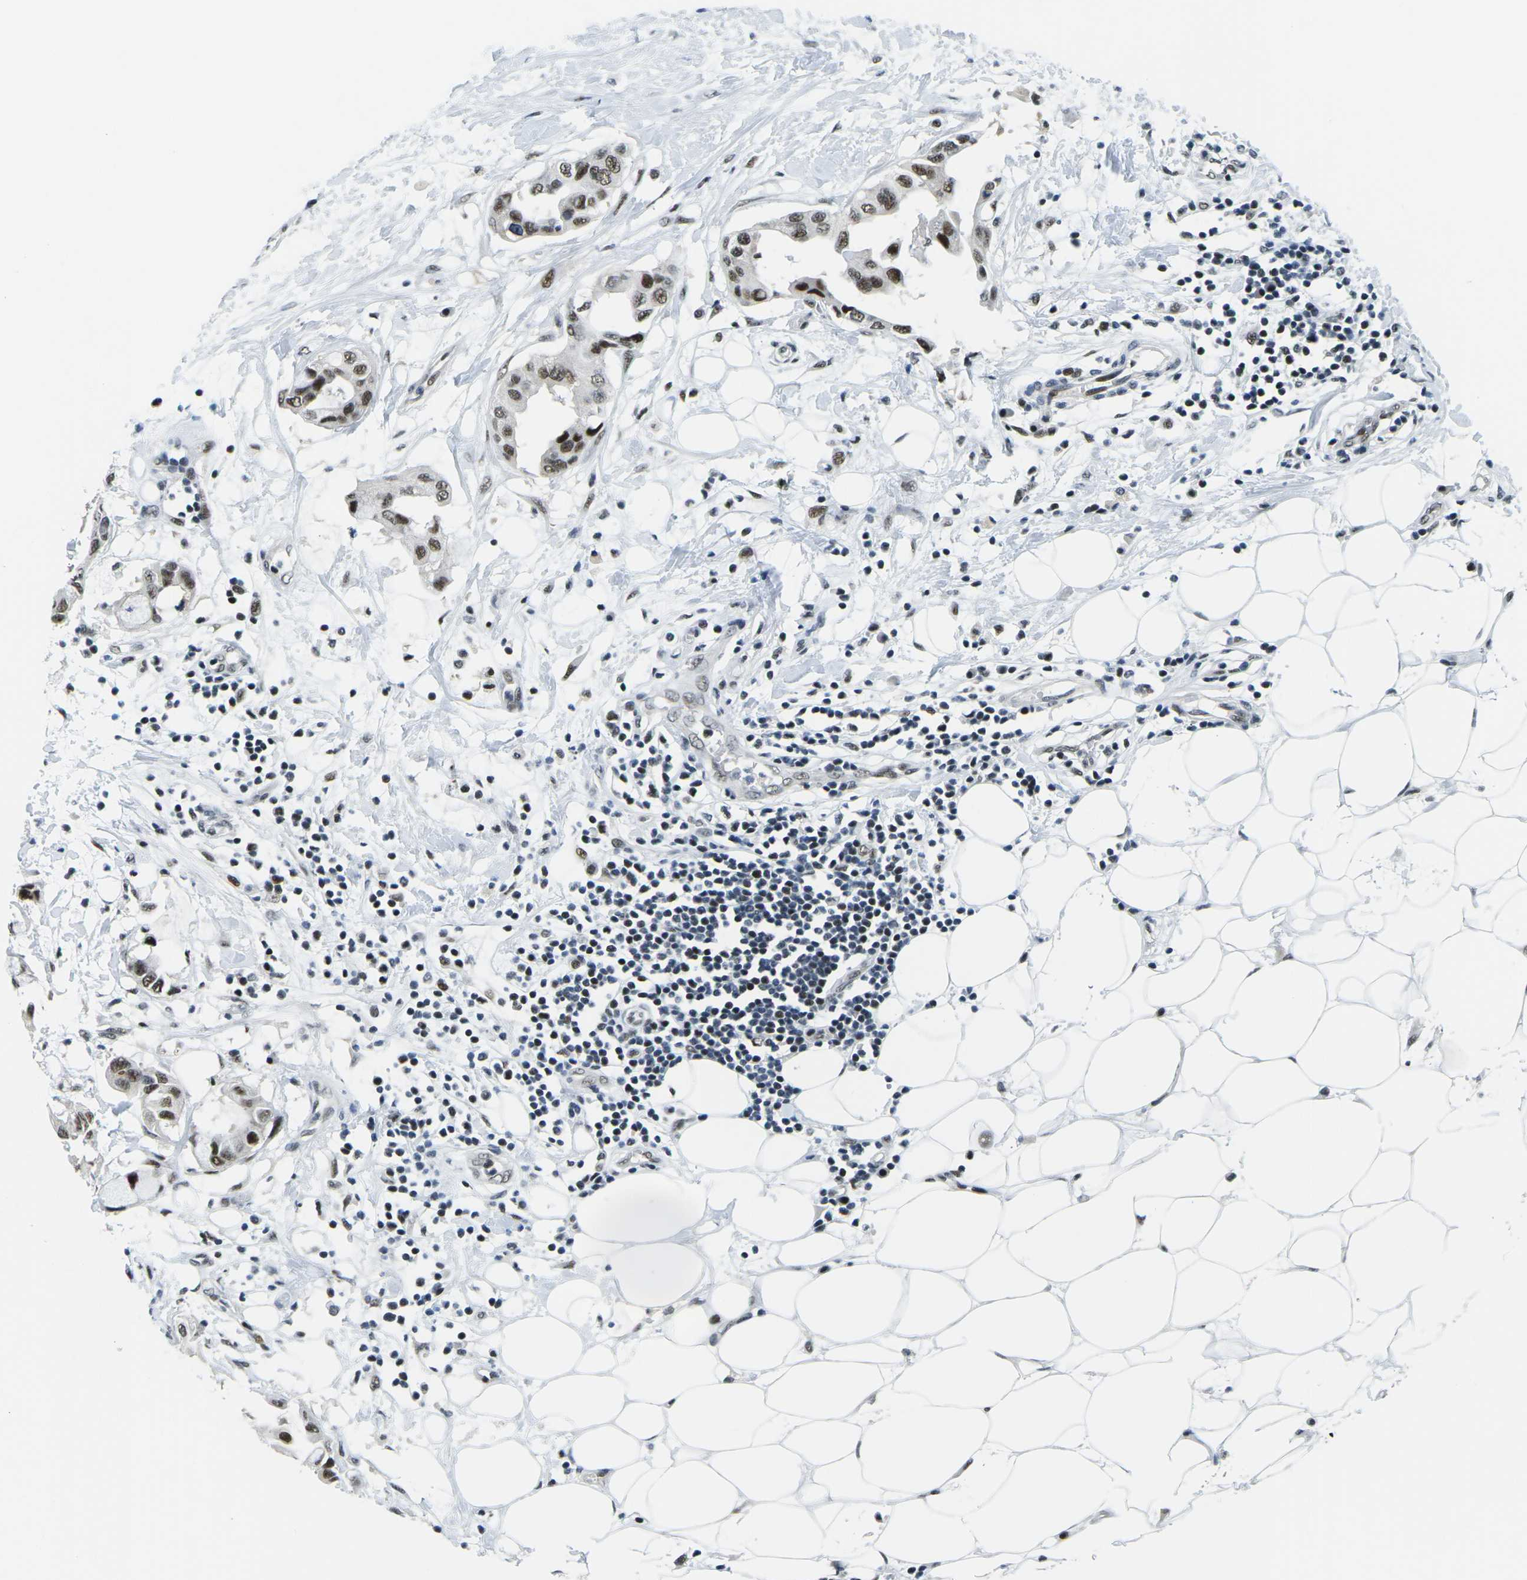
{"staining": {"intensity": "moderate", "quantity": ">75%", "location": "nuclear"}, "tissue": "breast cancer", "cell_type": "Tumor cells", "image_type": "cancer", "snomed": [{"axis": "morphology", "description": "Duct carcinoma"}, {"axis": "topography", "description": "Breast"}], "caption": "Immunohistochemistry (IHC) histopathology image of neoplastic tissue: human breast invasive ductal carcinoma stained using immunohistochemistry (IHC) exhibits medium levels of moderate protein expression localized specifically in the nuclear of tumor cells, appearing as a nuclear brown color.", "gene": "PRPF8", "patient": {"sex": "female", "age": 40}}